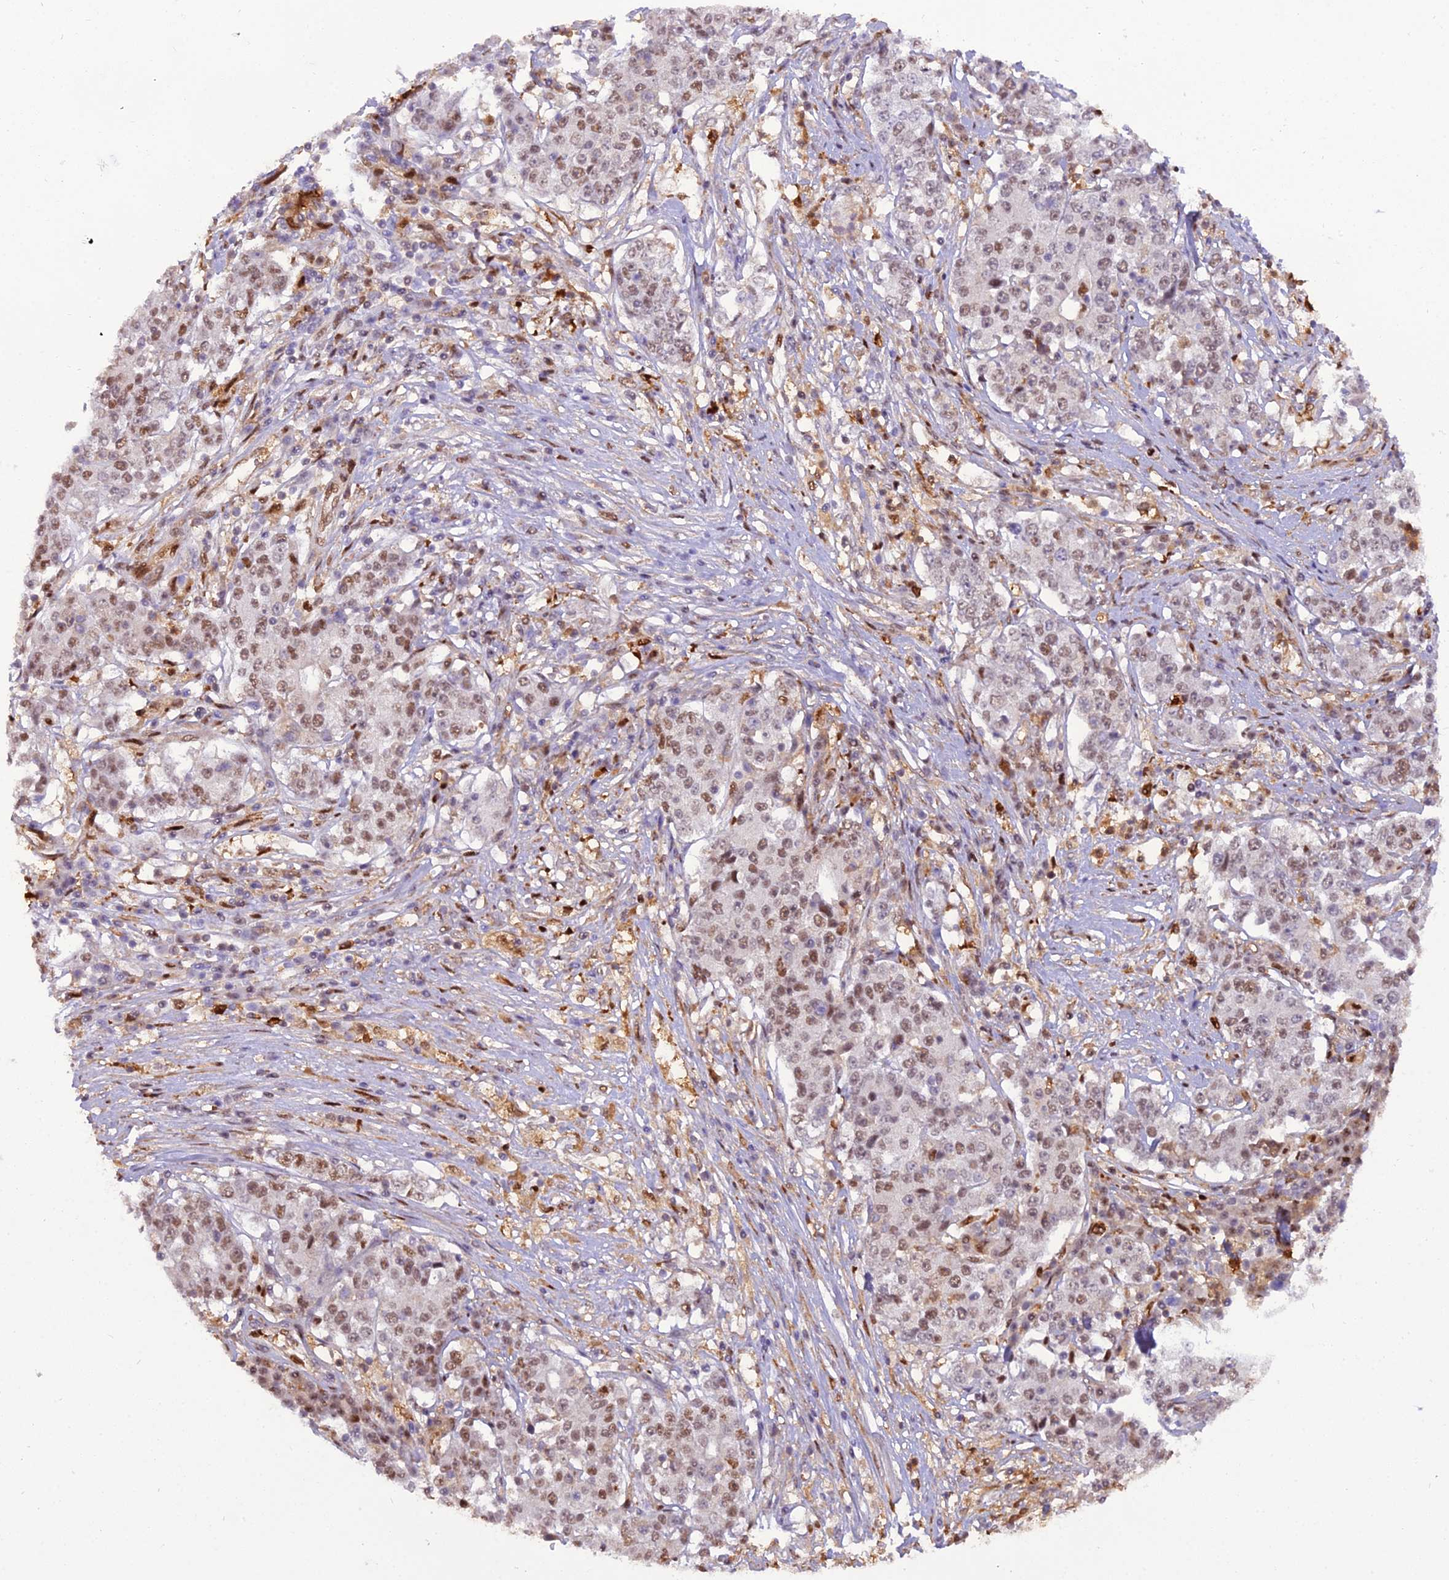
{"staining": {"intensity": "moderate", "quantity": ">75%", "location": "nuclear"}, "tissue": "stomach cancer", "cell_type": "Tumor cells", "image_type": "cancer", "snomed": [{"axis": "morphology", "description": "Adenocarcinoma, NOS"}, {"axis": "topography", "description": "Stomach"}], "caption": "IHC (DAB (3,3'-diaminobenzidine)) staining of human adenocarcinoma (stomach) displays moderate nuclear protein expression in approximately >75% of tumor cells.", "gene": "NPEPL1", "patient": {"sex": "male", "age": 59}}